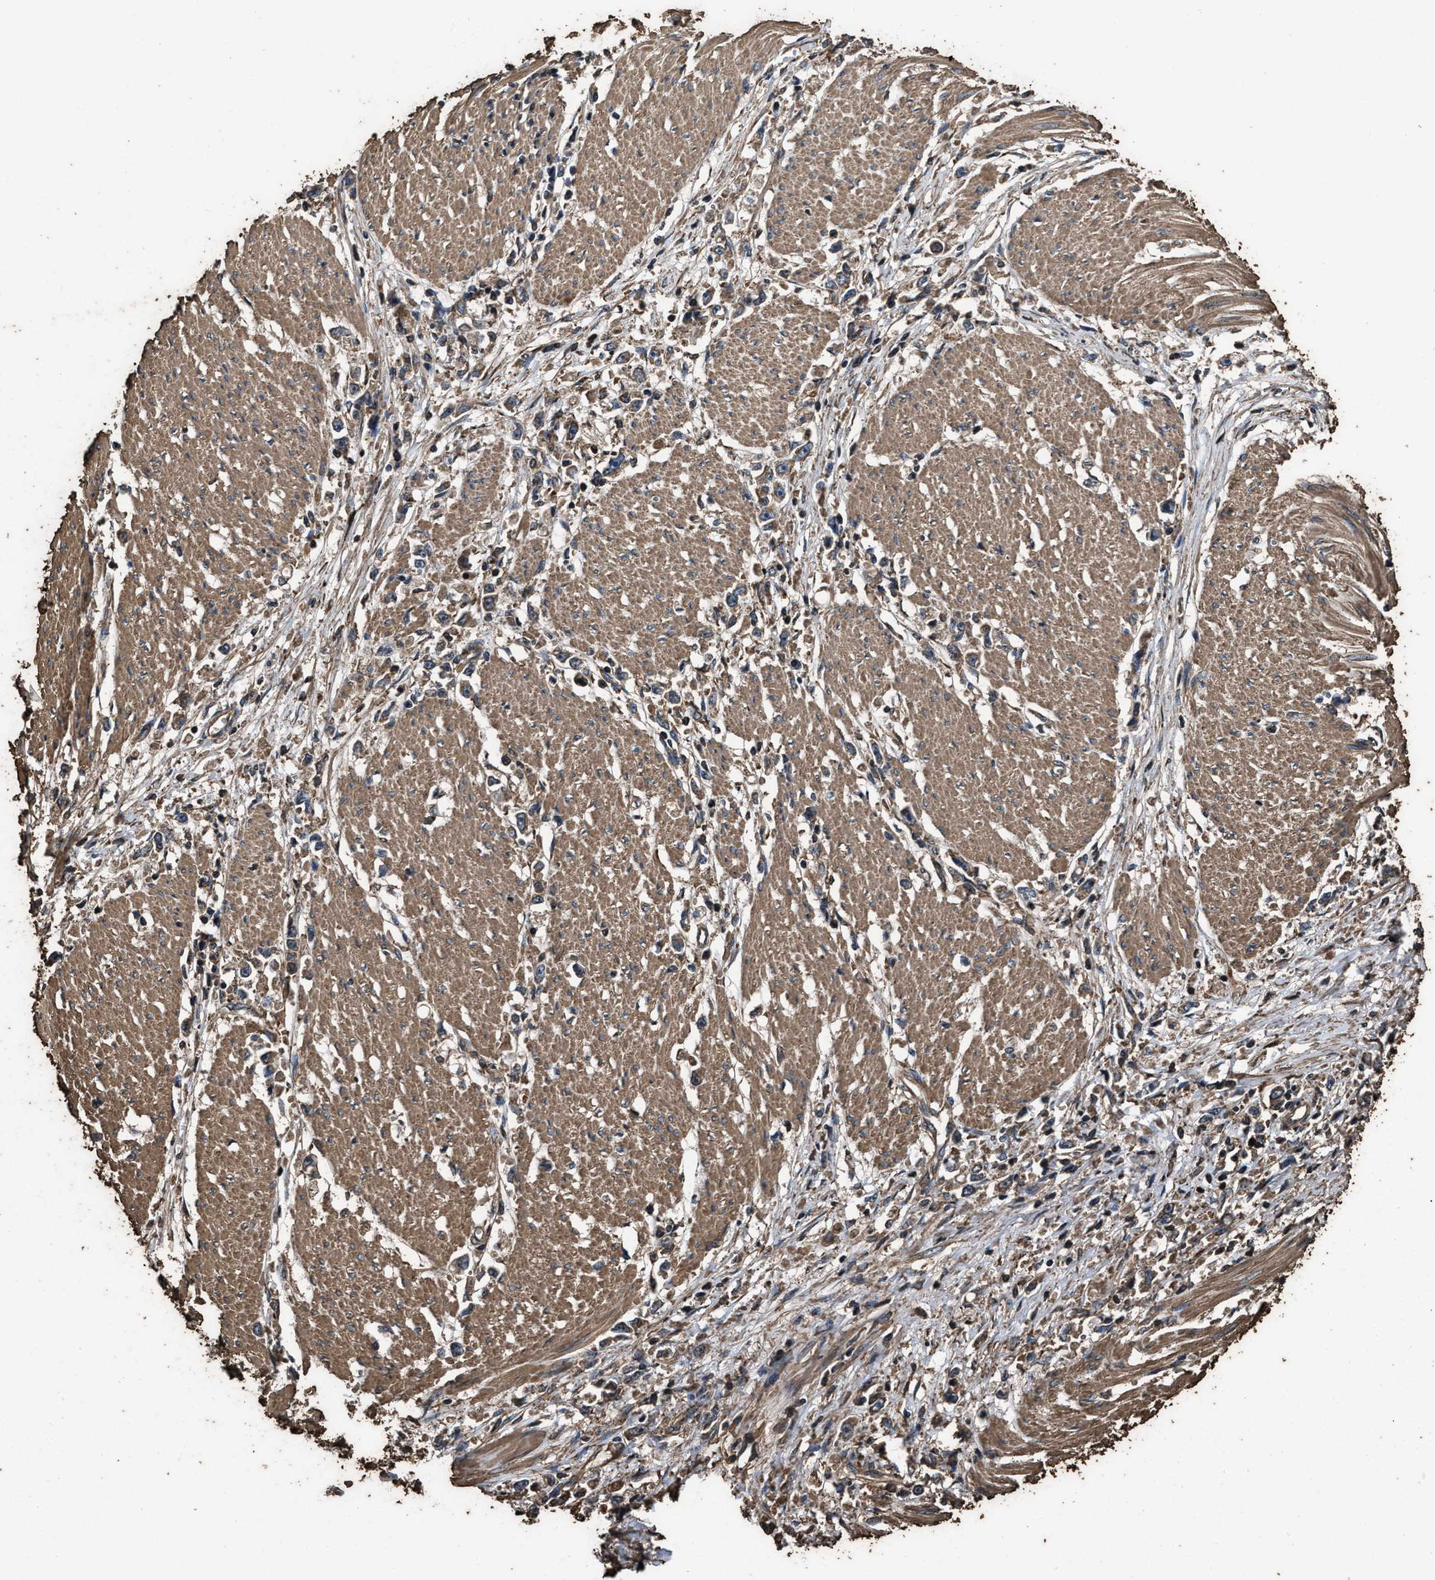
{"staining": {"intensity": "moderate", "quantity": ">75%", "location": "cytoplasmic/membranous"}, "tissue": "stomach cancer", "cell_type": "Tumor cells", "image_type": "cancer", "snomed": [{"axis": "morphology", "description": "Adenocarcinoma, NOS"}, {"axis": "topography", "description": "Stomach"}], "caption": "Protein expression analysis of stomach adenocarcinoma displays moderate cytoplasmic/membranous staining in approximately >75% of tumor cells.", "gene": "ZMYND19", "patient": {"sex": "female", "age": 59}}